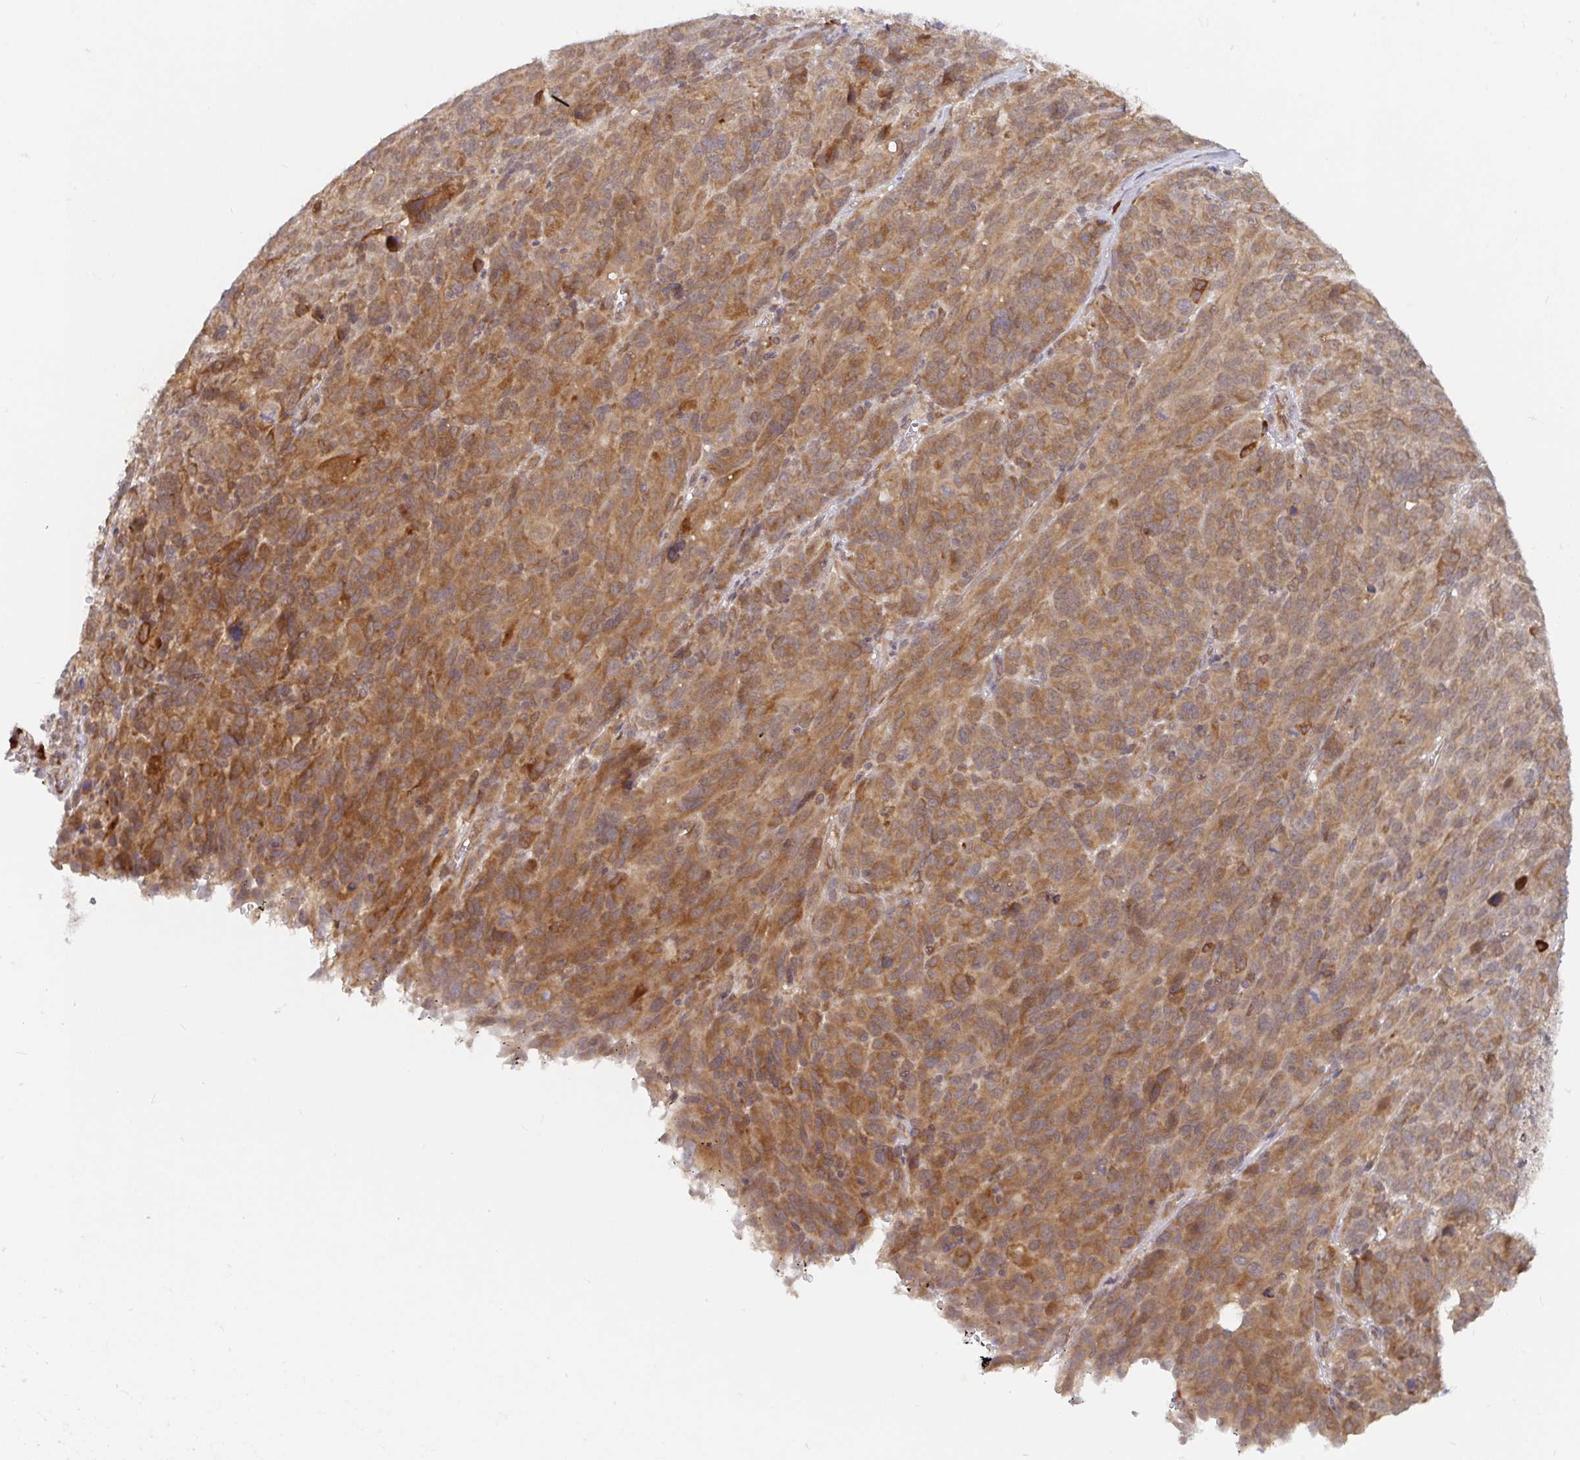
{"staining": {"intensity": "moderate", "quantity": ">75%", "location": "cytoplasmic/membranous"}, "tissue": "melanoma", "cell_type": "Tumor cells", "image_type": "cancer", "snomed": [{"axis": "morphology", "description": "Malignant melanoma, NOS"}, {"axis": "topography", "description": "Skin"}], "caption": "A photomicrograph of human melanoma stained for a protein shows moderate cytoplasmic/membranous brown staining in tumor cells.", "gene": "ALG1", "patient": {"sex": "male", "age": 51}}